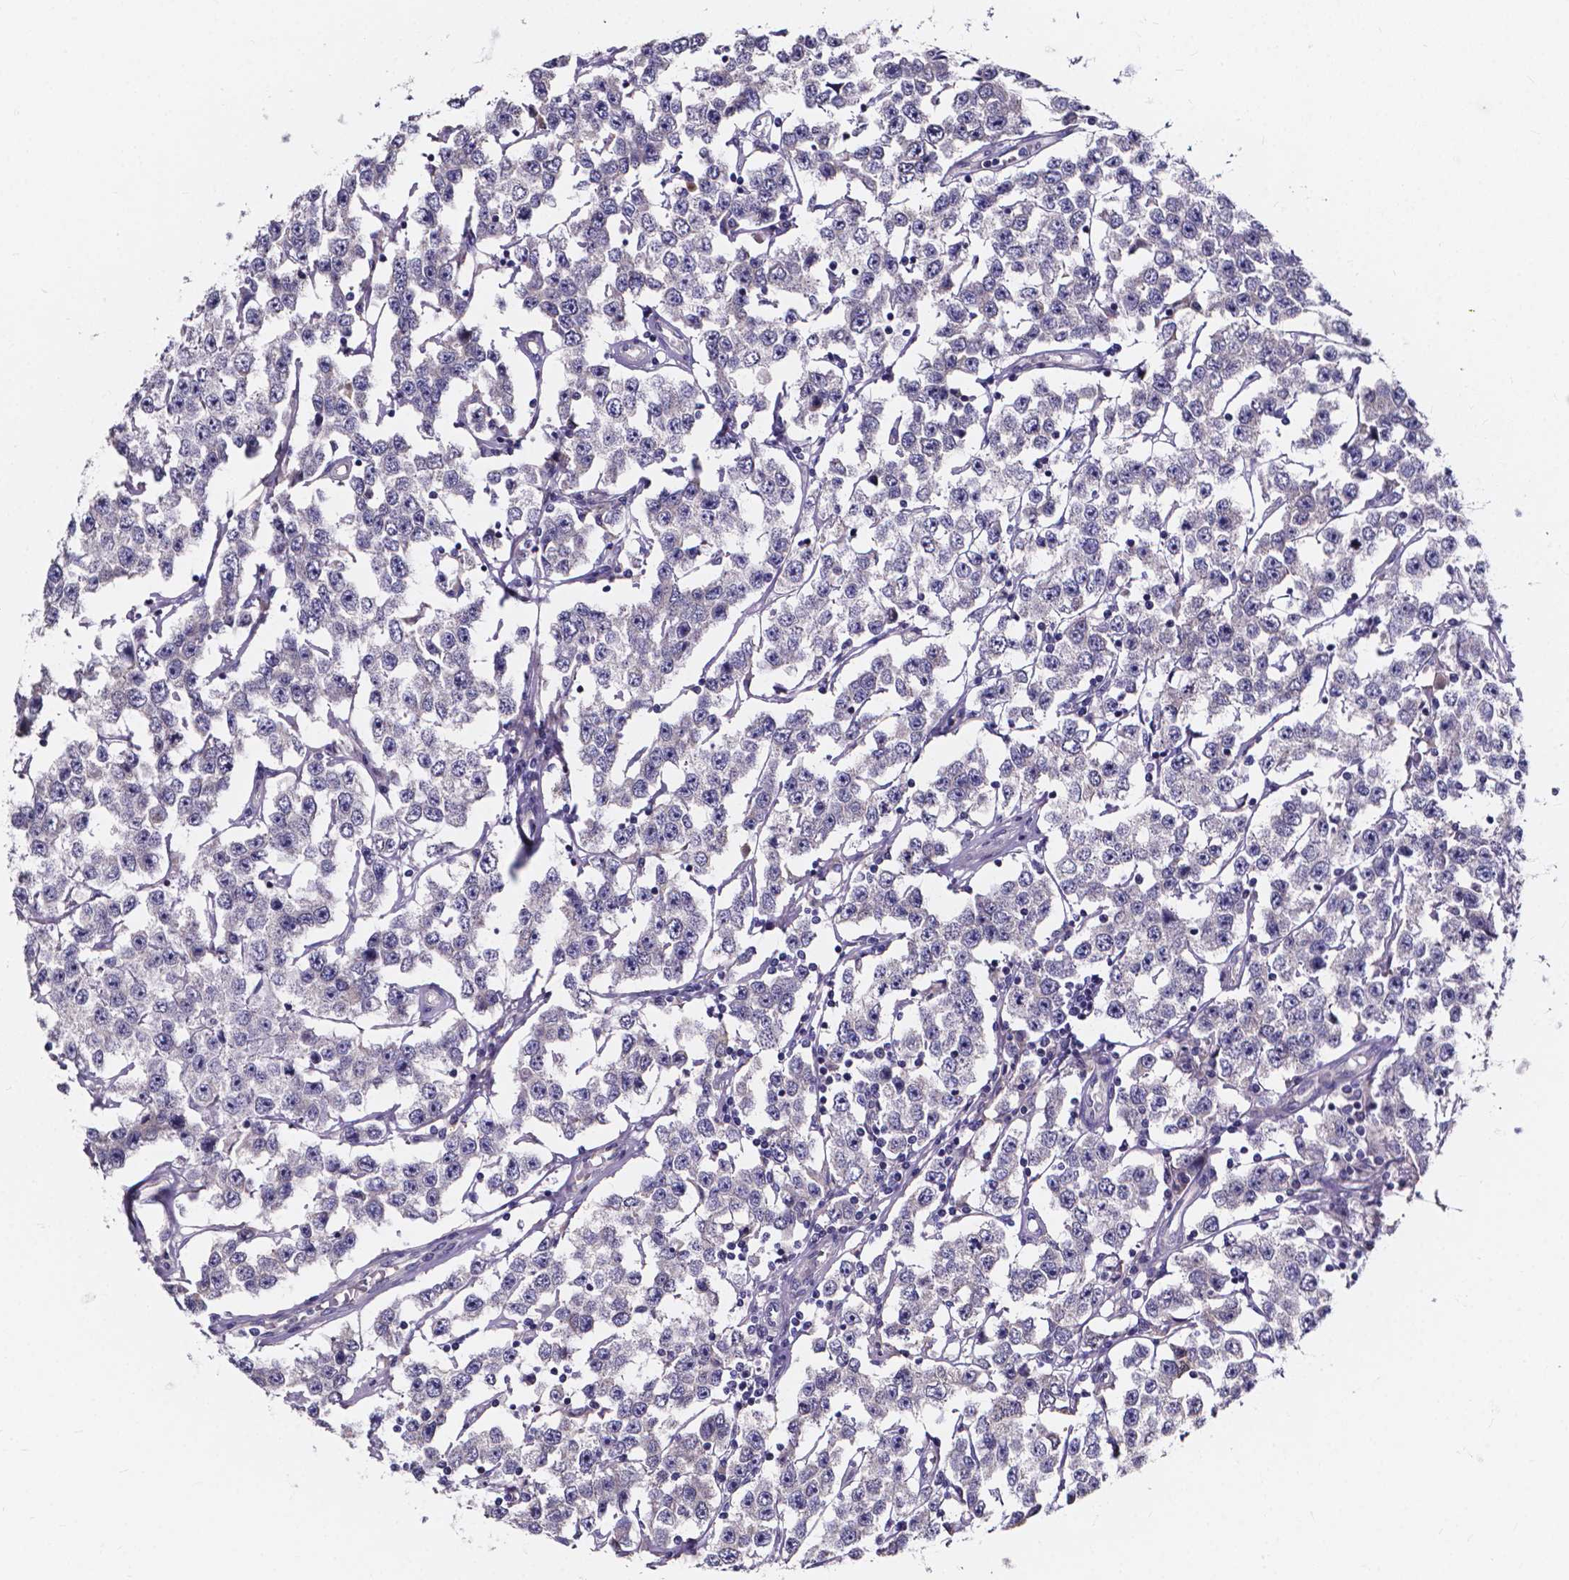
{"staining": {"intensity": "negative", "quantity": "none", "location": "none"}, "tissue": "testis cancer", "cell_type": "Tumor cells", "image_type": "cancer", "snomed": [{"axis": "morphology", "description": "Seminoma, NOS"}, {"axis": "topography", "description": "Testis"}], "caption": "The histopathology image displays no staining of tumor cells in testis cancer. The staining is performed using DAB (3,3'-diaminobenzidine) brown chromogen with nuclei counter-stained in using hematoxylin.", "gene": "SPOCD1", "patient": {"sex": "male", "age": 52}}